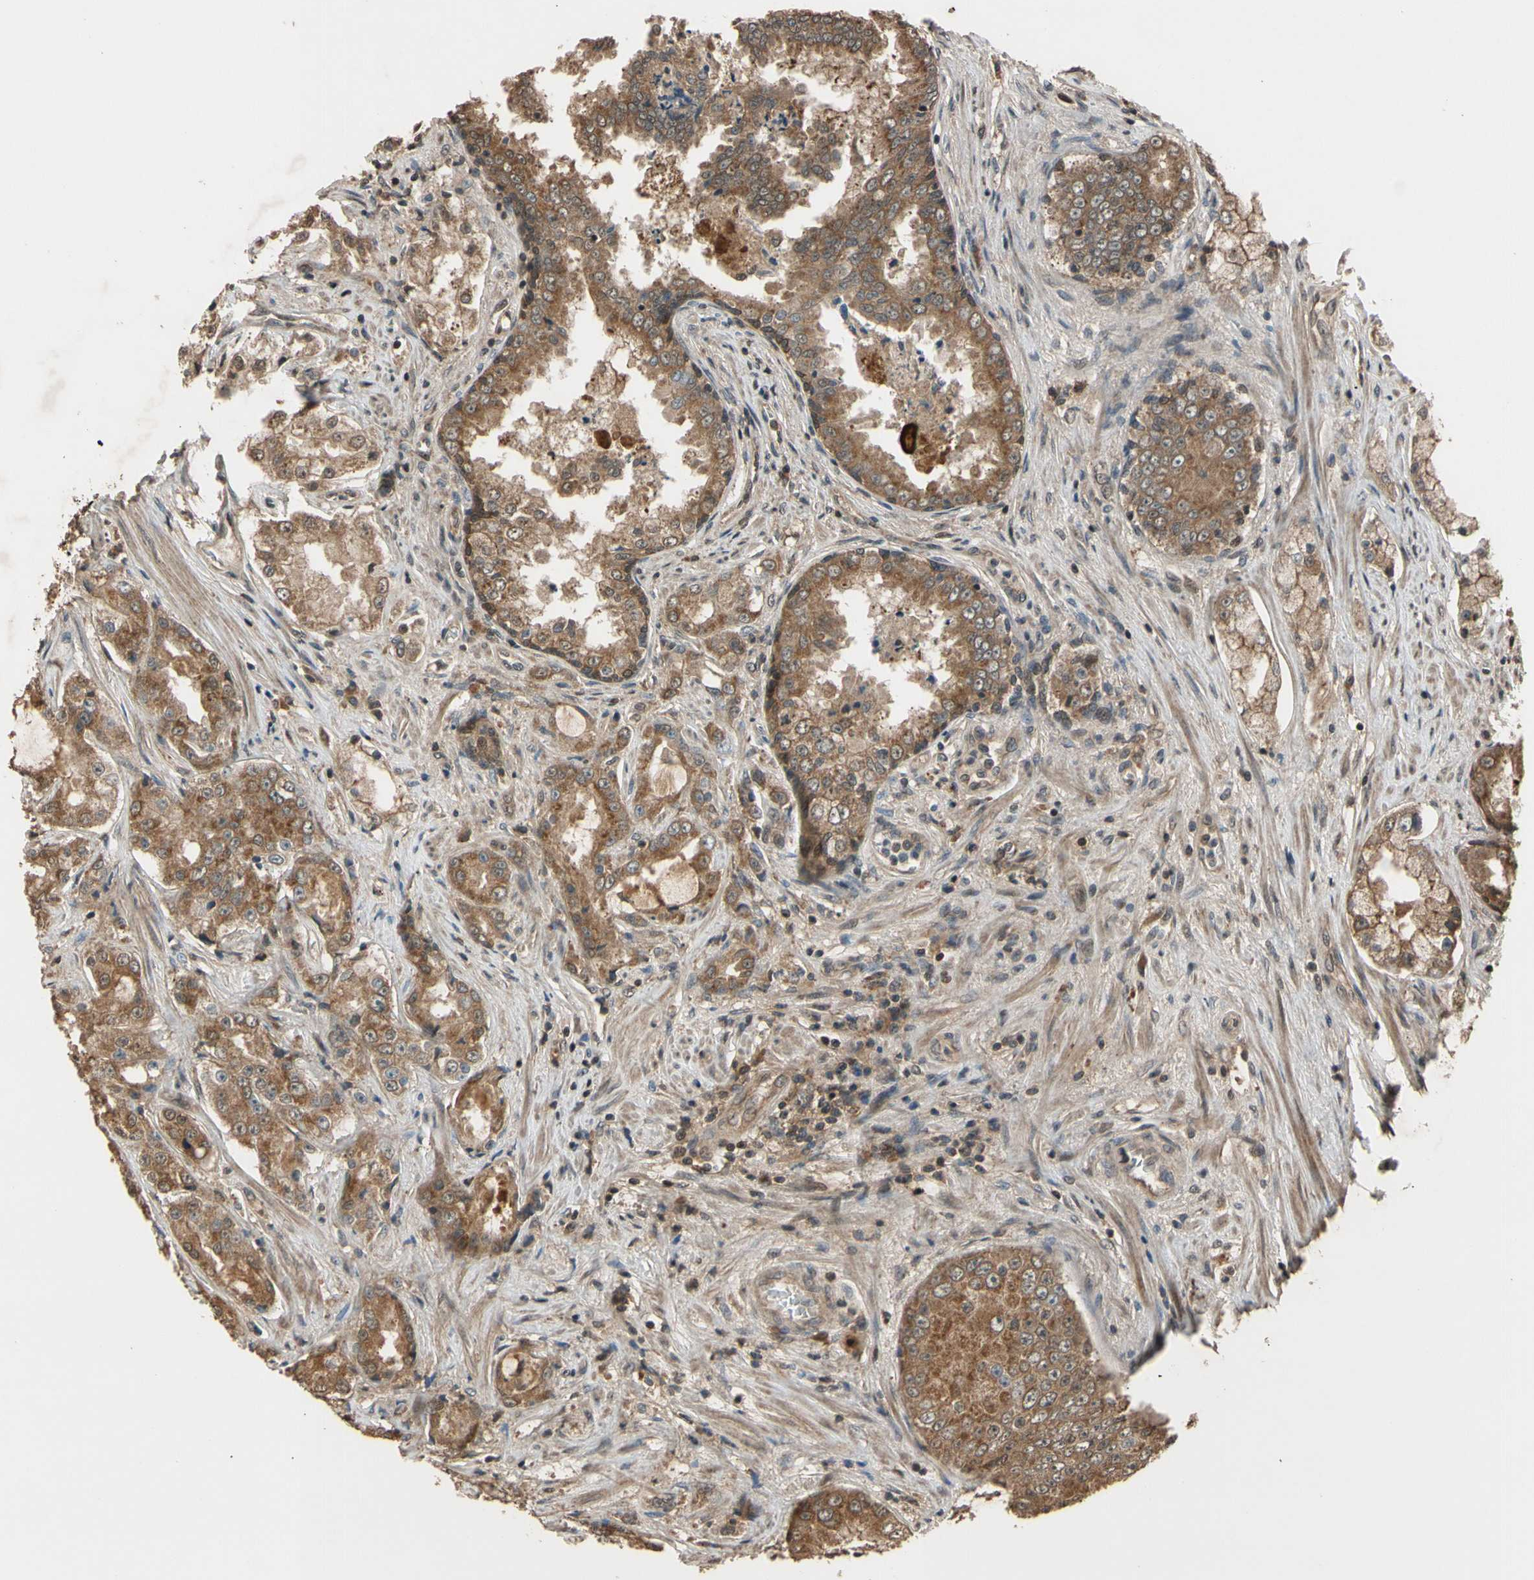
{"staining": {"intensity": "moderate", "quantity": ">75%", "location": "cytoplasmic/membranous"}, "tissue": "prostate cancer", "cell_type": "Tumor cells", "image_type": "cancer", "snomed": [{"axis": "morphology", "description": "Adenocarcinoma, High grade"}, {"axis": "topography", "description": "Prostate"}], "caption": "DAB immunohistochemical staining of adenocarcinoma (high-grade) (prostate) displays moderate cytoplasmic/membranous protein expression in approximately >75% of tumor cells.", "gene": "TMEM230", "patient": {"sex": "male", "age": 73}}